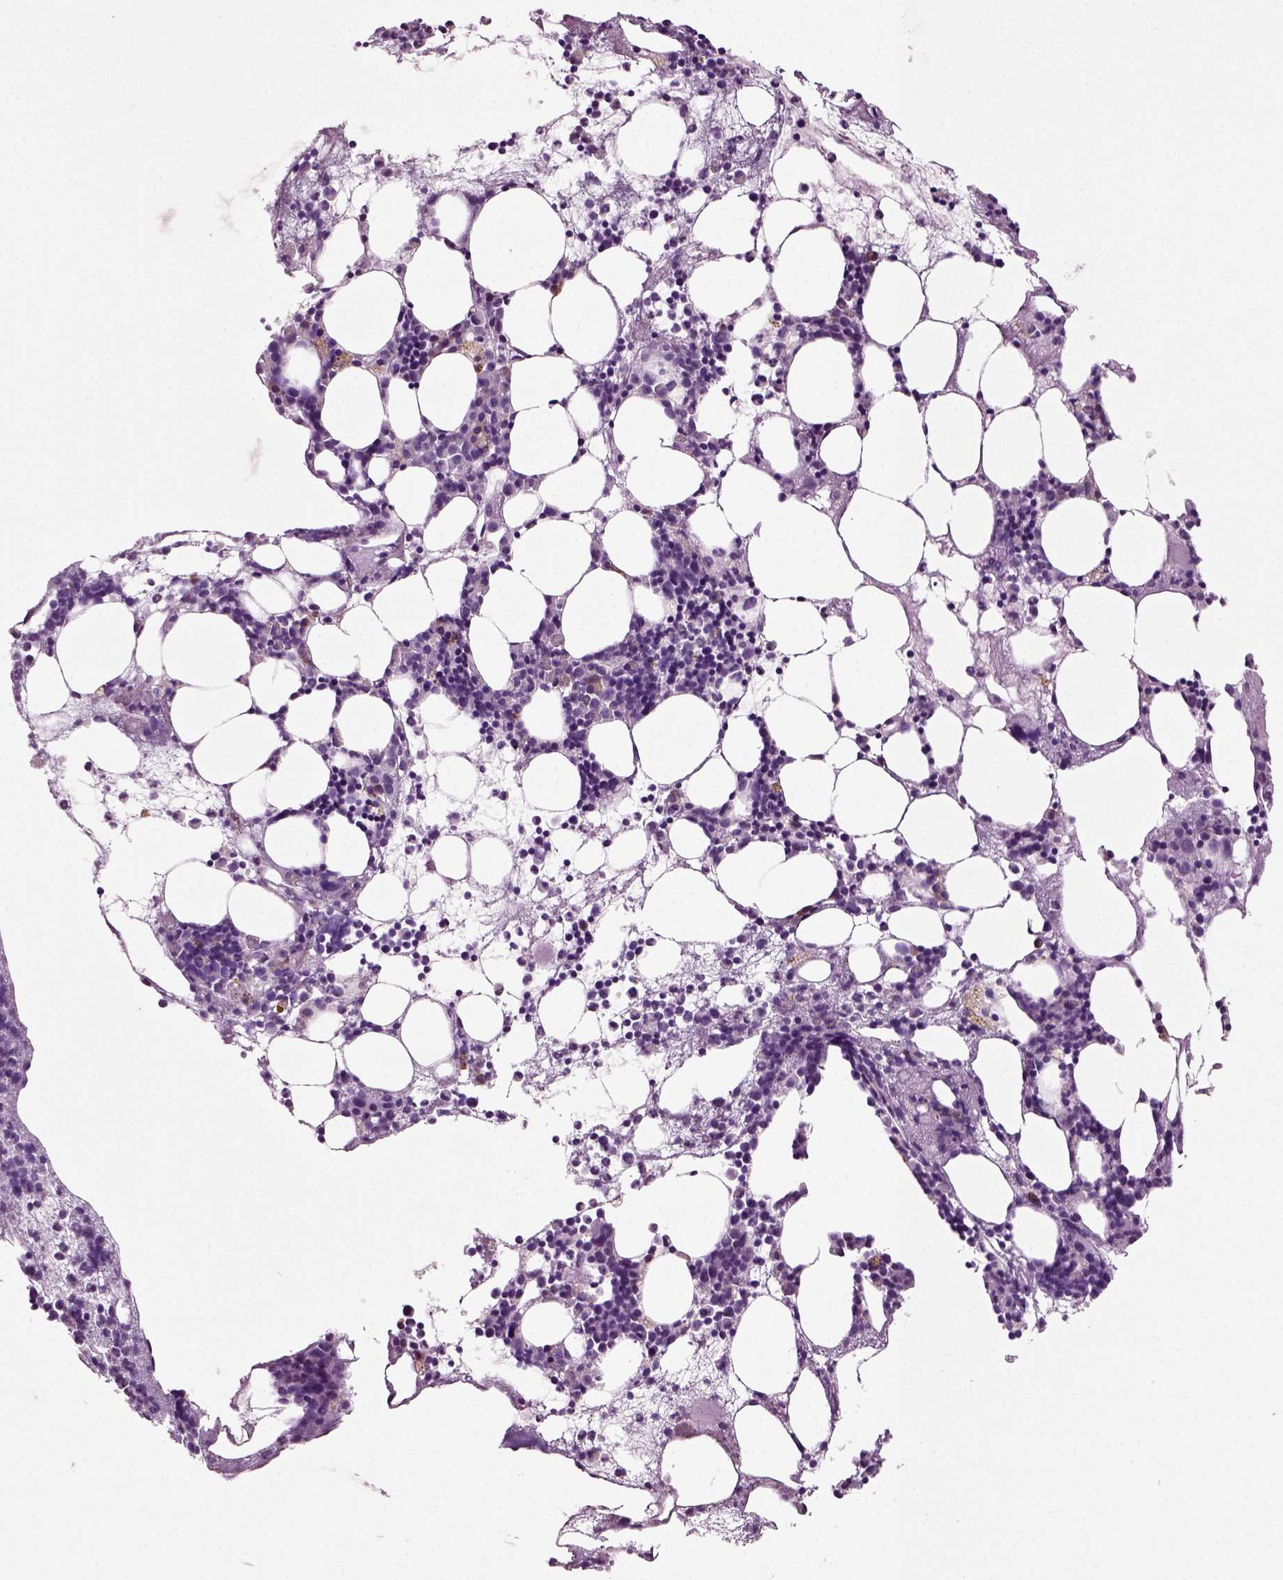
{"staining": {"intensity": "moderate", "quantity": "<25%", "location": "cytoplasmic/membranous"}, "tissue": "bone marrow", "cell_type": "Hematopoietic cells", "image_type": "normal", "snomed": [{"axis": "morphology", "description": "Normal tissue, NOS"}, {"axis": "topography", "description": "Bone marrow"}], "caption": "Immunohistochemistry of benign human bone marrow shows low levels of moderate cytoplasmic/membranous positivity in about <25% of hematopoietic cells.", "gene": "SLC26A8", "patient": {"sex": "male", "age": 54}}